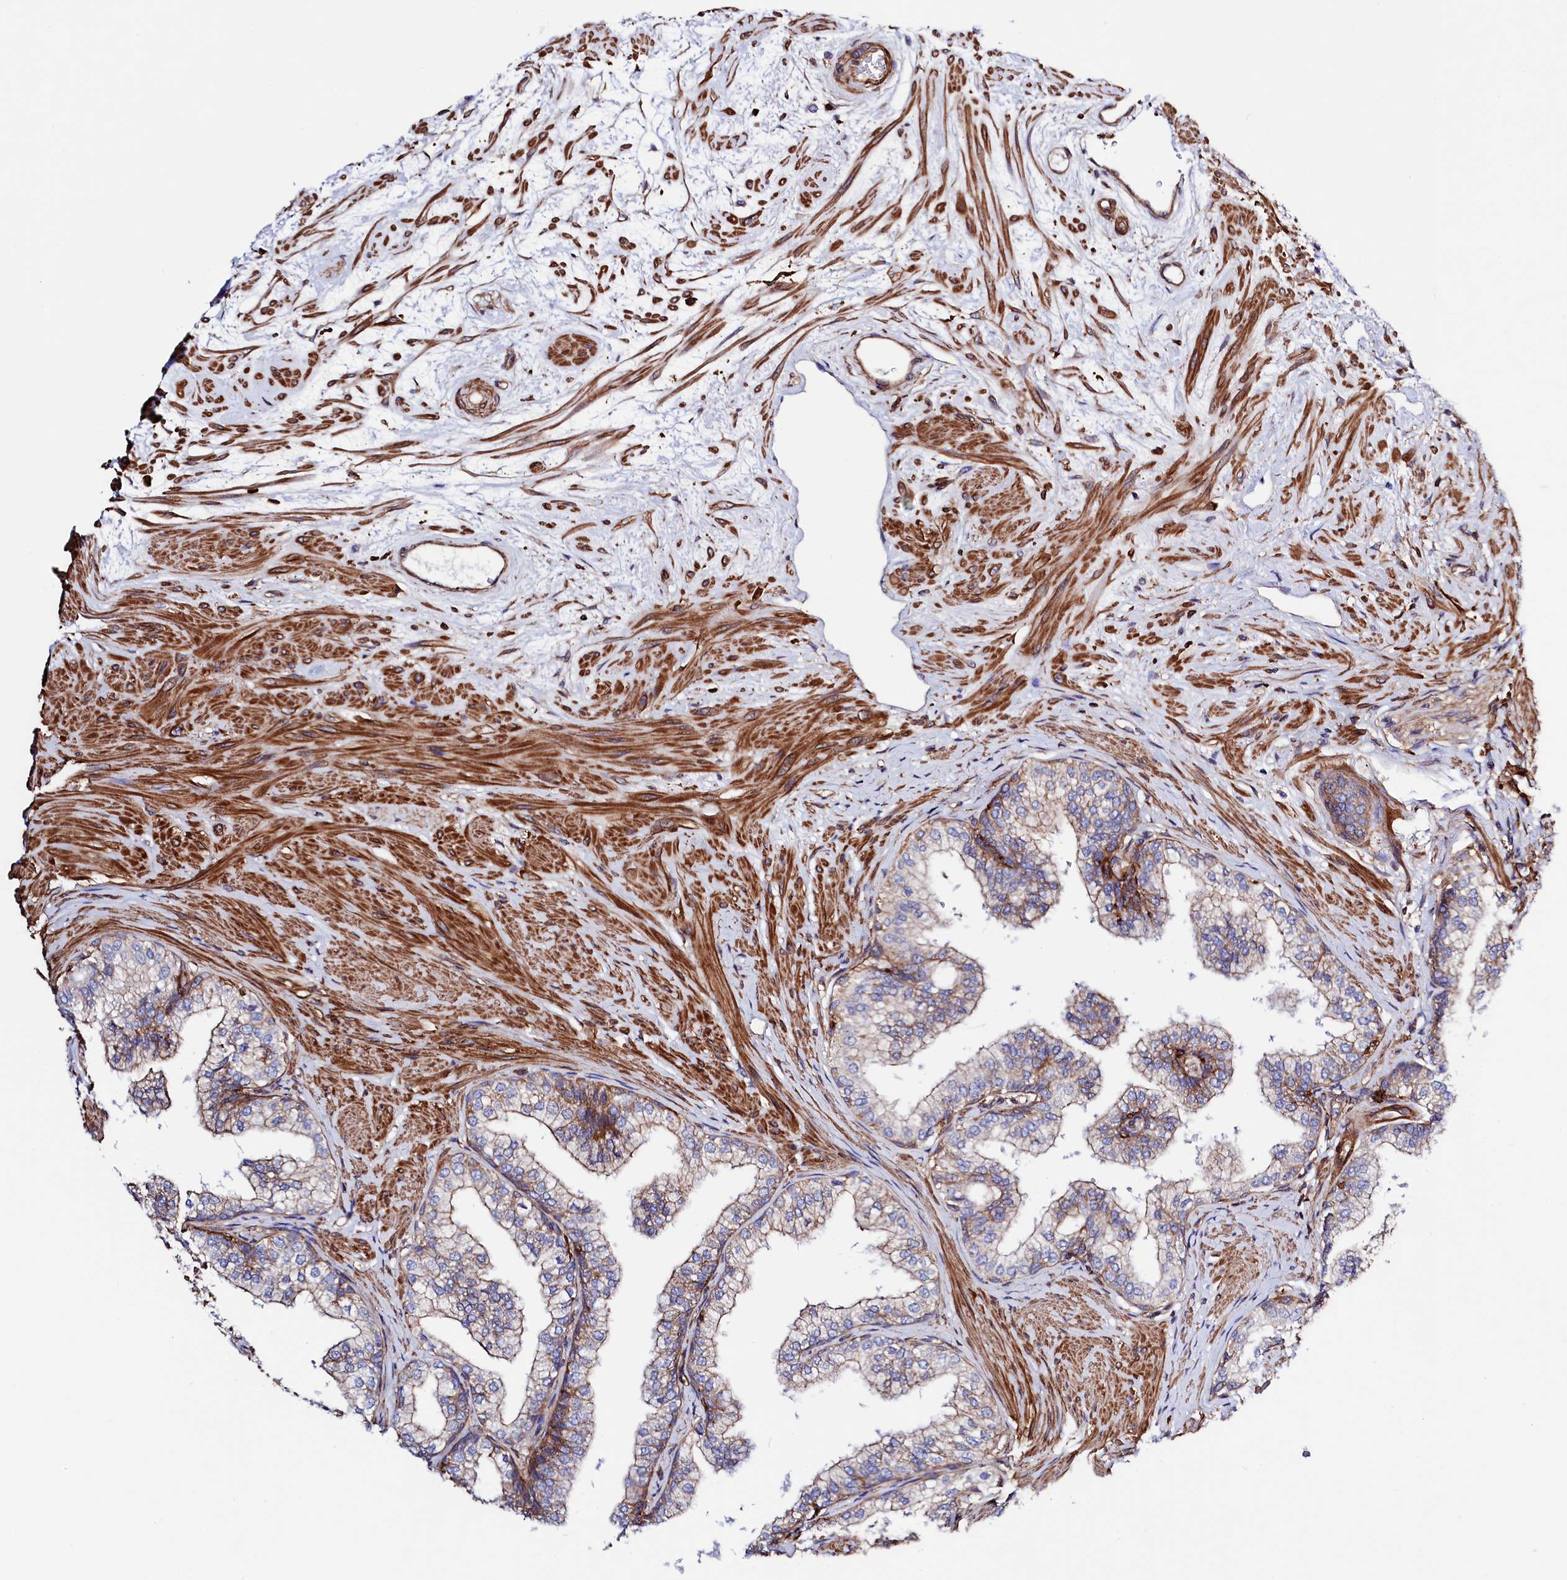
{"staining": {"intensity": "moderate", "quantity": "25%-75%", "location": "cytoplasmic/membranous"}, "tissue": "prostate", "cell_type": "Glandular cells", "image_type": "normal", "snomed": [{"axis": "morphology", "description": "Normal tissue, NOS"}, {"axis": "topography", "description": "Prostate"}], "caption": "DAB immunohistochemical staining of unremarkable human prostate shows moderate cytoplasmic/membranous protein positivity in approximately 25%-75% of glandular cells.", "gene": "STAMBPL1", "patient": {"sex": "male", "age": 60}}